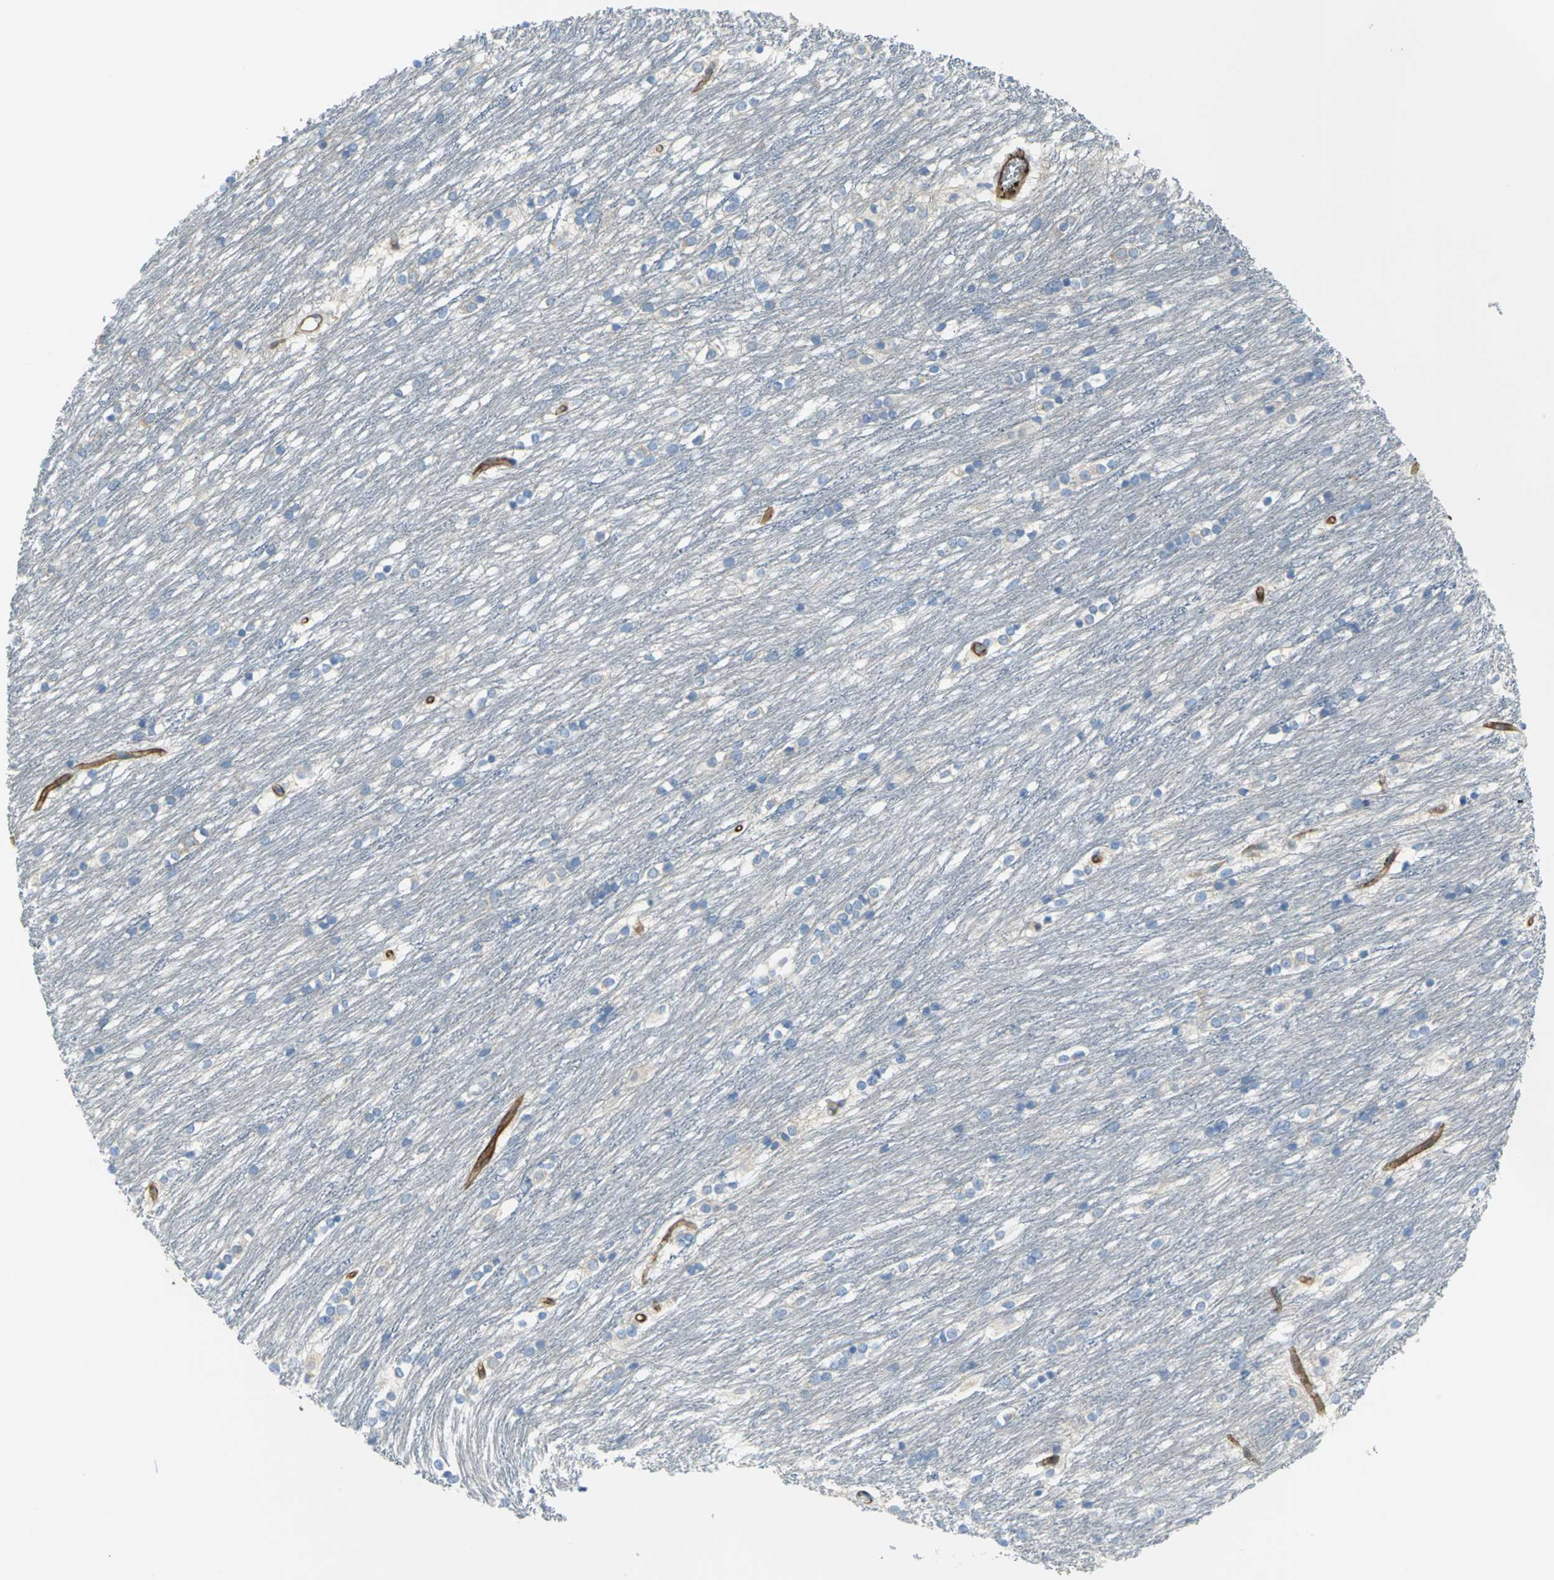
{"staining": {"intensity": "negative", "quantity": "none", "location": "none"}, "tissue": "caudate", "cell_type": "Glial cells", "image_type": "normal", "snomed": [{"axis": "morphology", "description": "Normal tissue, NOS"}, {"axis": "topography", "description": "Lateral ventricle wall"}], "caption": "Histopathology image shows no protein expression in glial cells of unremarkable caudate.", "gene": "FLNB", "patient": {"sex": "female", "age": 19}}